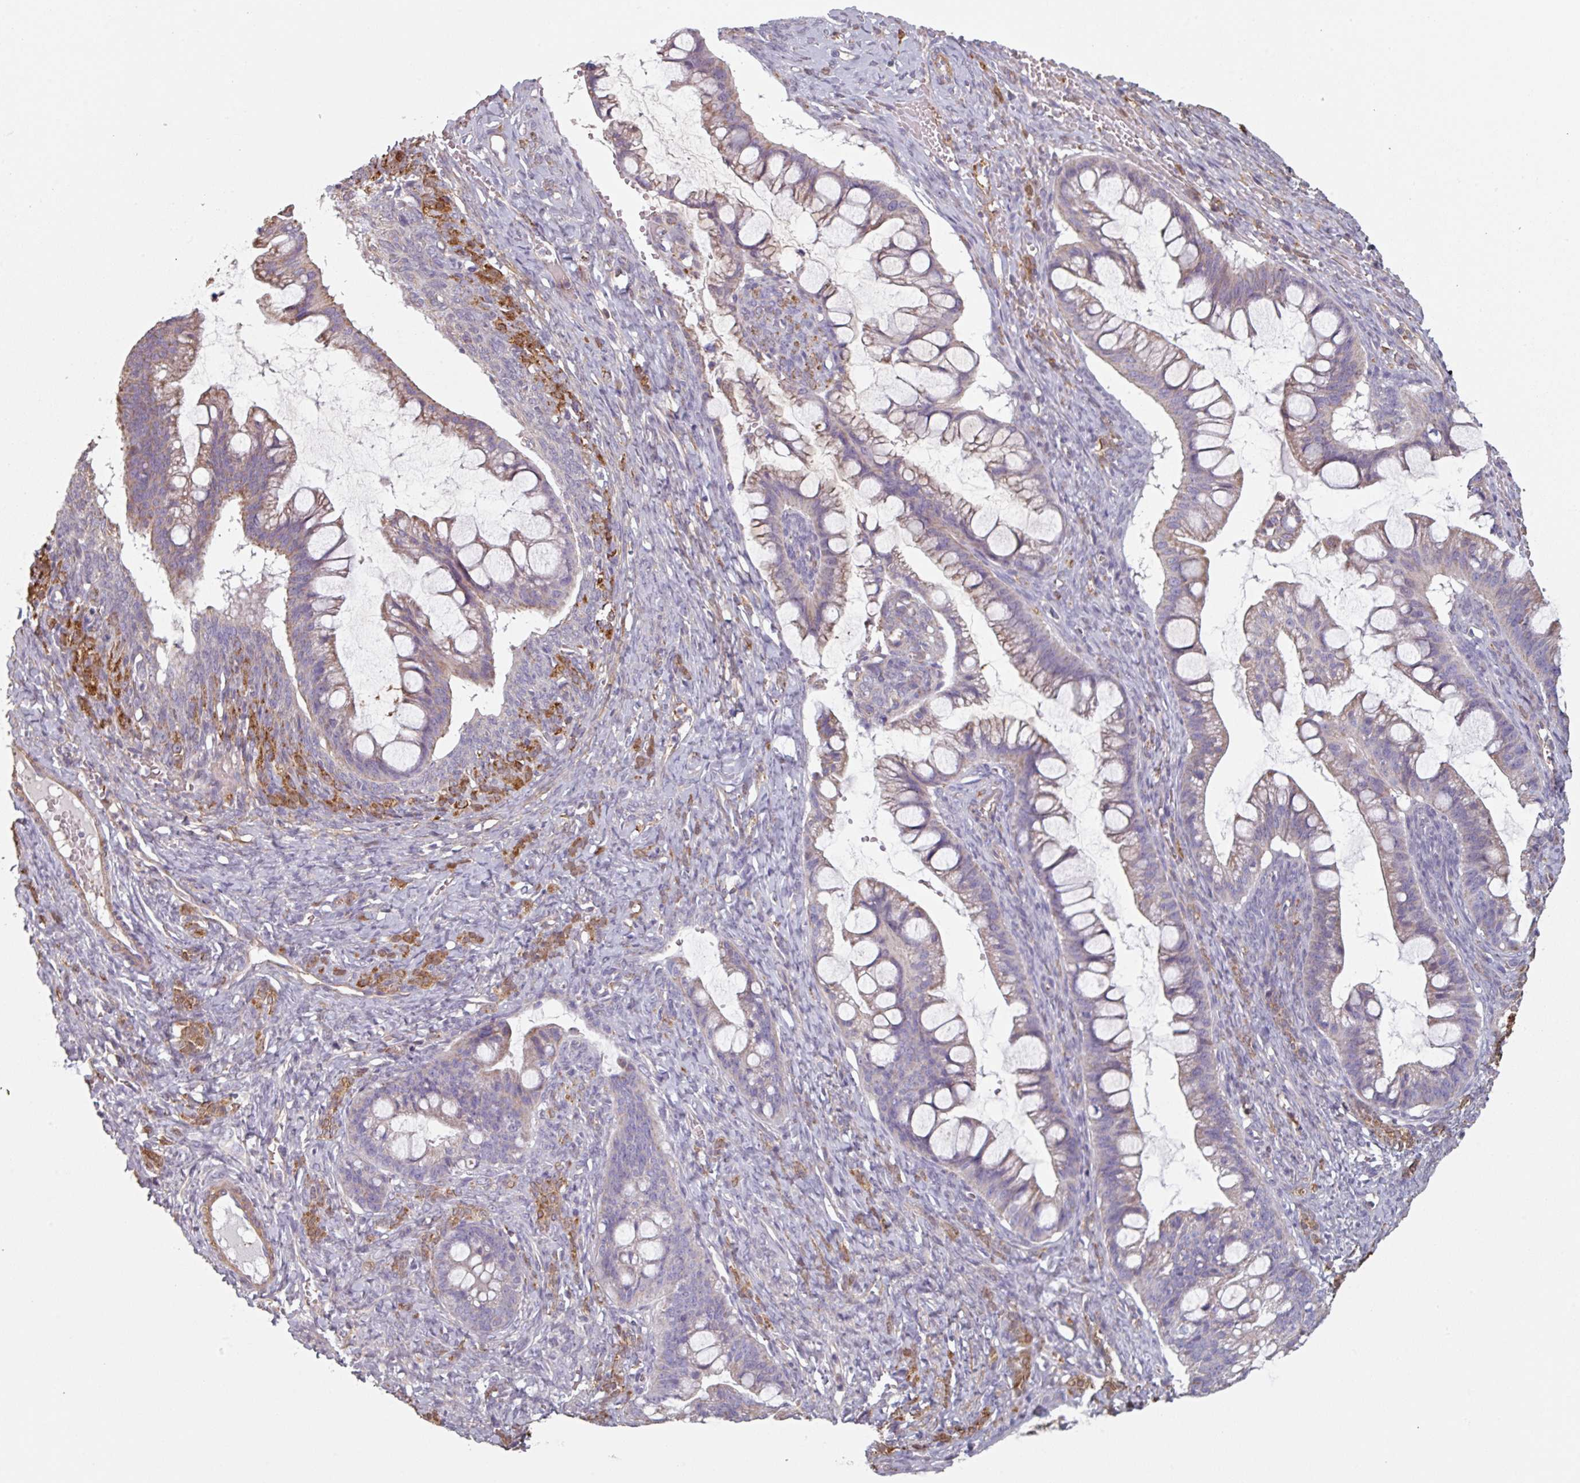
{"staining": {"intensity": "negative", "quantity": "none", "location": "none"}, "tissue": "ovarian cancer", "cell_type": "Tumor cells", "image_type": "cancer", "snomed": [{"axis": "morphology", "description": "Cystadenocarcinoma, mucinous, NOS"}, {"axis": "topography", "description": "Ovary"}], "caption": "A high-resolution image shows immunohistochemistry staining of ovarian cancer (mucinous cystadenocarcinoma), which exhibits no significant staining in tumor cells.", "gene": "GSTA4", "patient": {"sex": "female", "age": 73}}